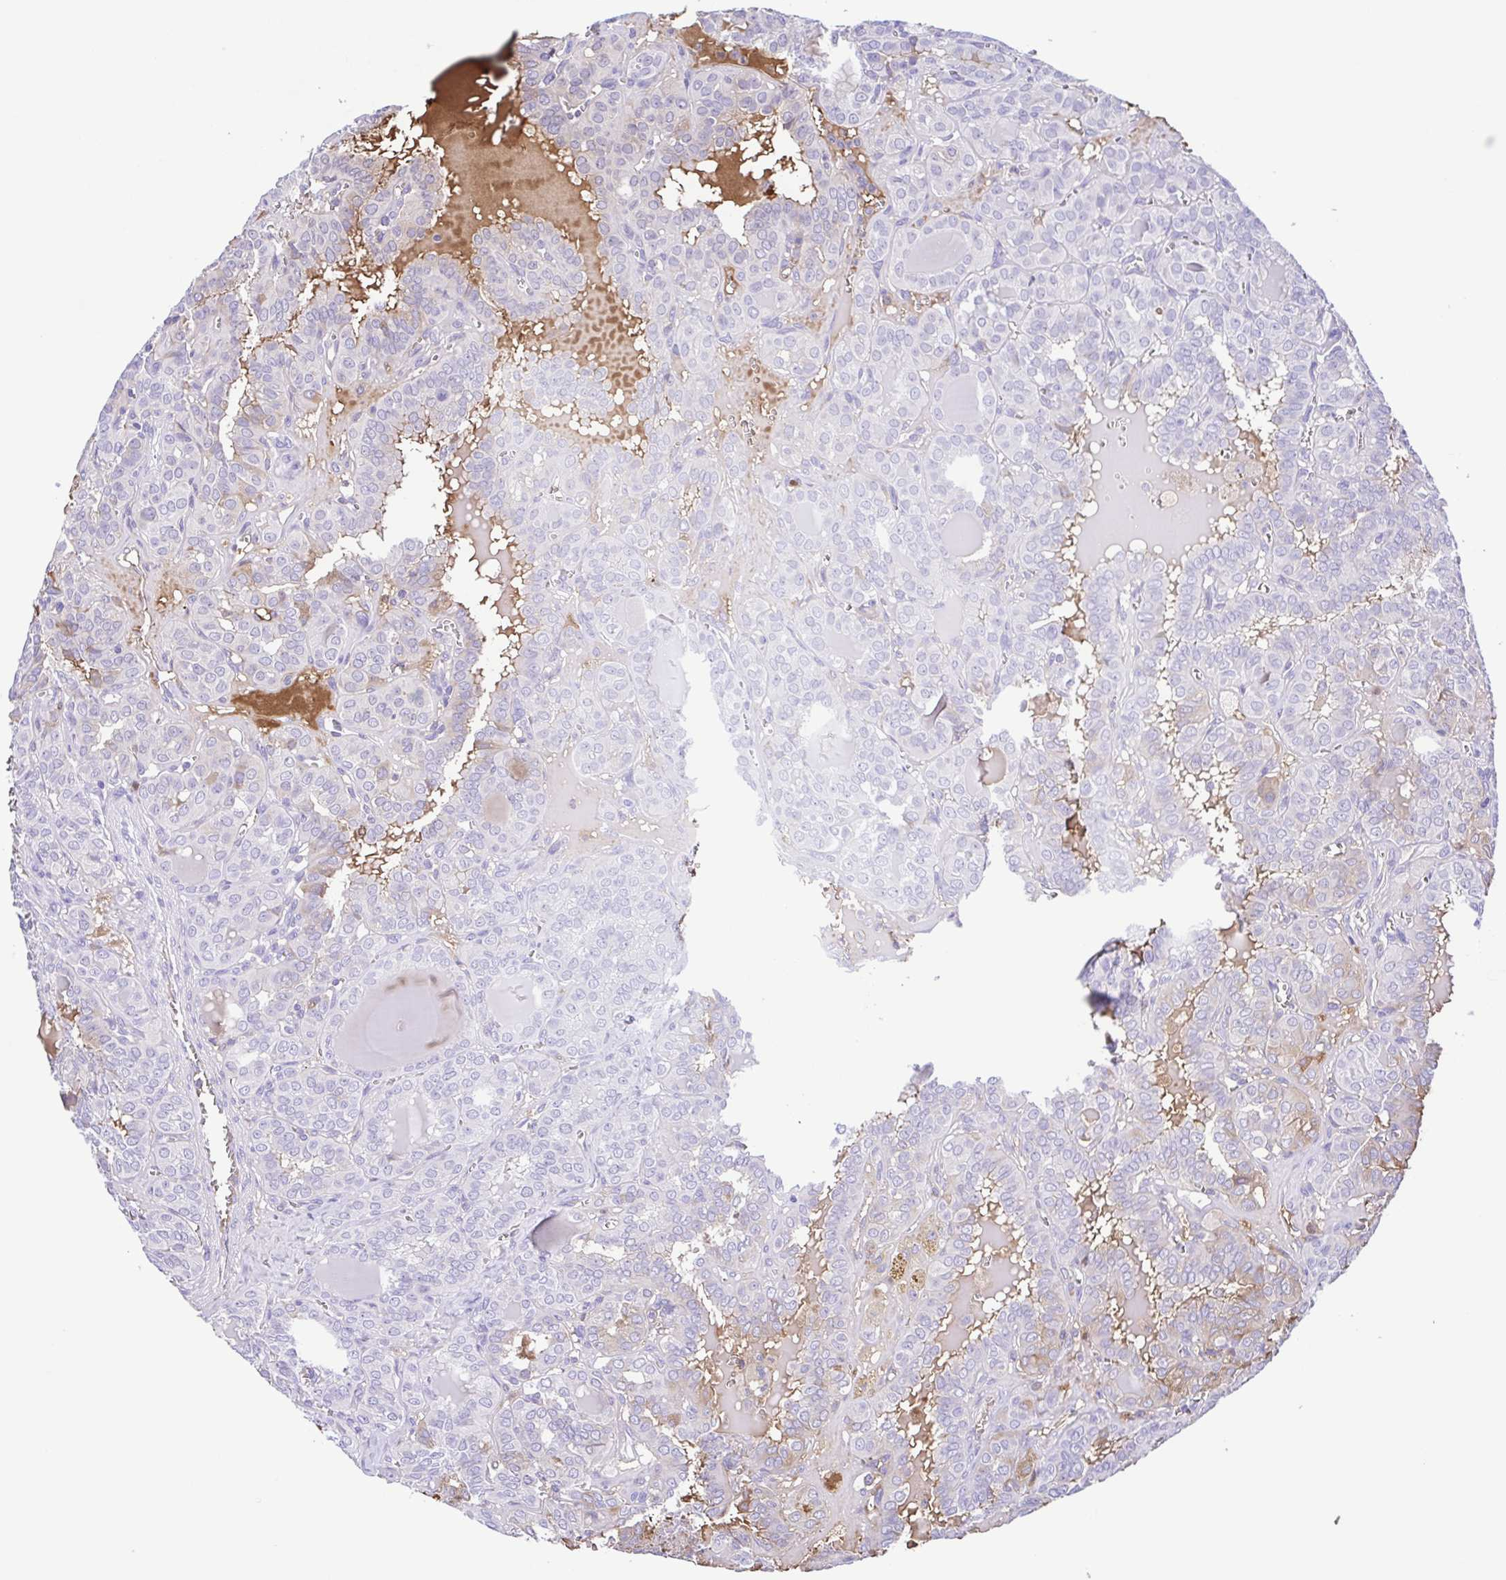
{"staining": {"intensity": "negative", "quantity": "none", "location": "none"}, "tissue": "thyroid cancer", "cell_type": "Tumor cells", "image_type": "cancer", "snomed": [{"axis": "morphology", "description": "Papillary adenocarcinoma, NOS"}, {"axis": "topography", "description": "Thyroid gland"}], "caption": "Immunohistochemistry (IHC) image of human thyroid papillary adenocarcinoma stained for a protein (brown), which displays no staining in tumor cells. Brightfield microscopy of immunohistochemistry (IHC) stained with DAB (brown) and hematoxylin (blue), captured at high magnification.", "gene": "IGFL1", "patient": {"sex": "female", "age": 41}}